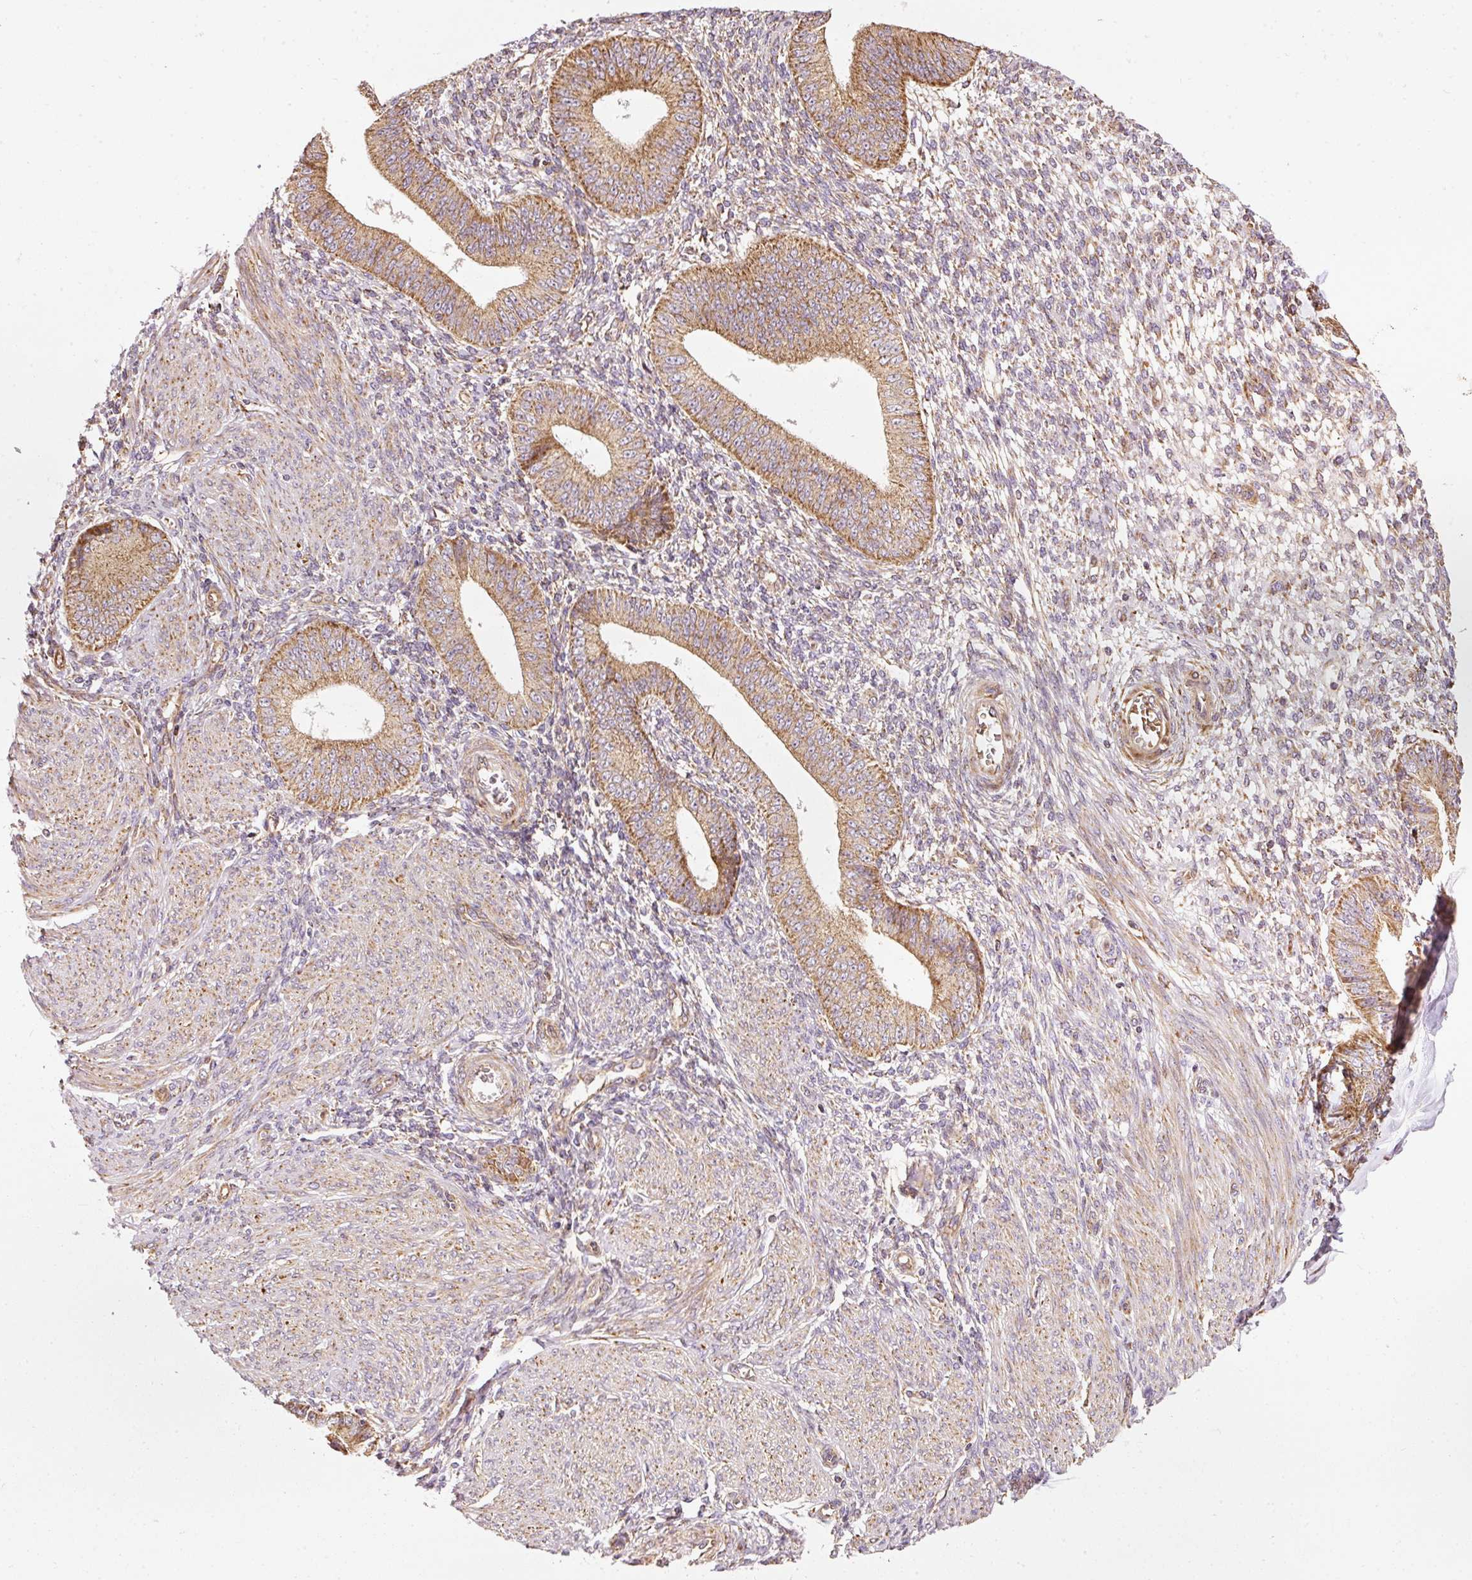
{"staining": {"intensity": "moderate", "quantity": "25%-75%", "location": "cytoplasmic/membranous"}, "tissue": "endometrium", "cell_type": "Cells in endometrial stroma", "image_type": "normal", "snomed": [{"axis": "morphology", "description": "Normal tissue, NOS"}, {"axis": "topography", "description": "Endometrium"}], "caption": "Protein expression analysis of unremarkable human endometrium reveals moderate cytoplasmic/membranous staining in approximately 25%-75% of cells in endometrial stroma. The staining is performed using DAB (3,3'-diaminobenzidine) brown chromogen to label protein expression. The nuclei are counter-stained blue using hematoxylin.", "gene": "ISCU", "patient": {"sex": "female", "age": 49}}